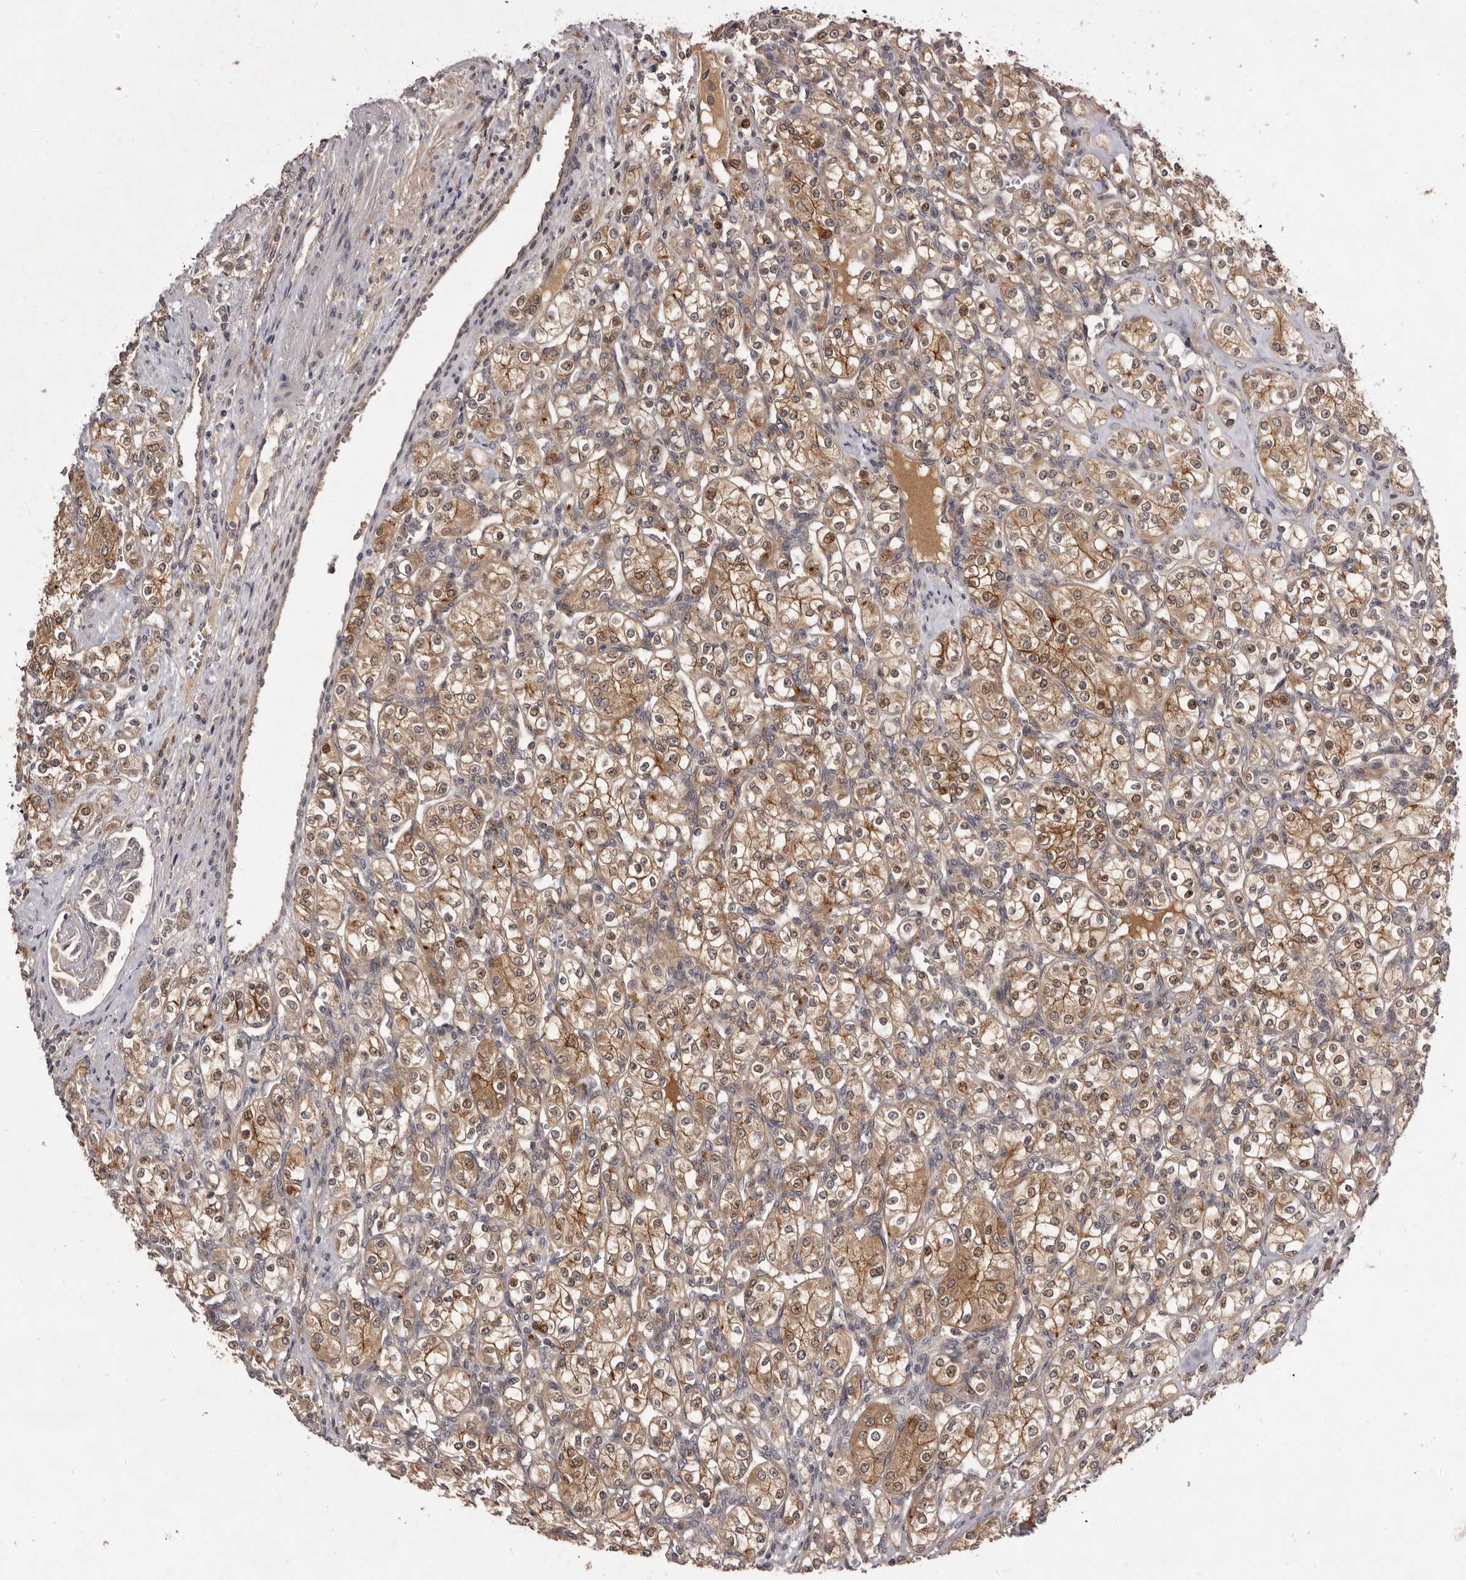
{"staining": {"intensity": "moderate", "quantity": ">75%", "location": "cytoplasmic/membranous,nuclear"}, "tissue": "renal cancer", "cell_type": "Tumor cells", "image_type": "cancer", "snomed": [{"axis": "morphology", "description": "Adenocarcinoma, NOS"}, {"axis": "topography", "description": "Kidney"}], "caption": "Brown immunohistochemical staining in human adenocarcinoma (renal) demonstrates moderate cytoplasmic/membranous and nuclear expression in approximately >75% of tumor cells.", "gene": "INAVA", "patient": {"sex": "male", "age": 77}}